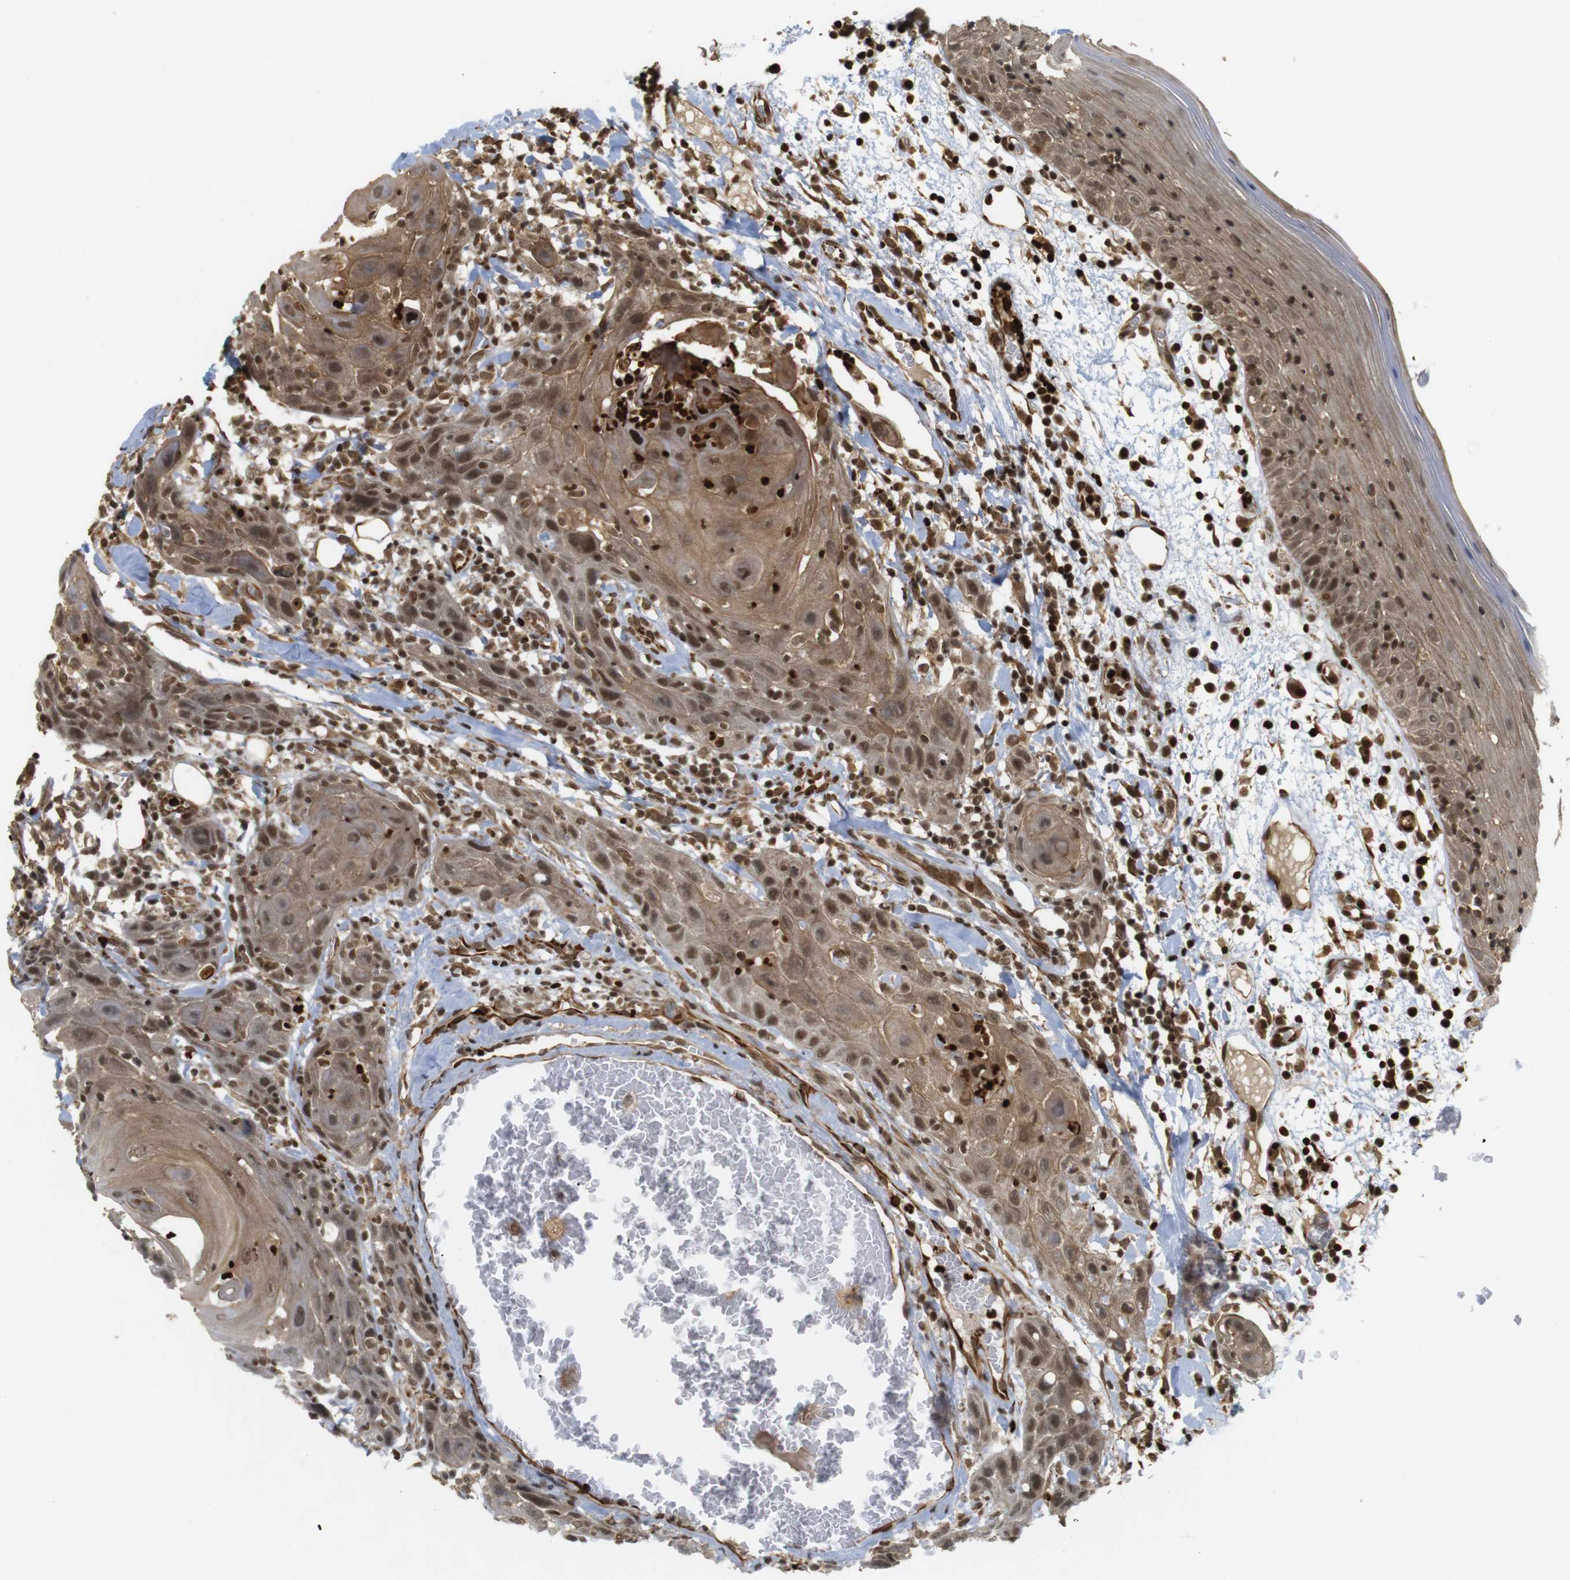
{"staining": {"intensity": "moderate", "quantity": ">75%", "location": "cytoplasmic/membranous,nuclear"}, "tissue": "oral mucosa", "cell_type": "Squamous epithelial cells", "image_type": "normal", "snomed": [{"axis": "morphology", "description": "Normal tissue, NOS"}, {"axis": "morphology", "description": "Squamous cell carcinoma, NOS"}, {"axis": "topography", "description": "Skeletal muscle"}, {"axis": "topography", "description": "Oral tissue"}], "caption": "The immunohistochemical stain highlights moderate cytoplasmic/membranous,nuclear expression in squamous epithelial cells of benign oral mucosa. (DAB IHC, brown staining for protein, blue staining for nuclei).", "gene": "SP2", "patient": {"sex": "male", "age": 71}}